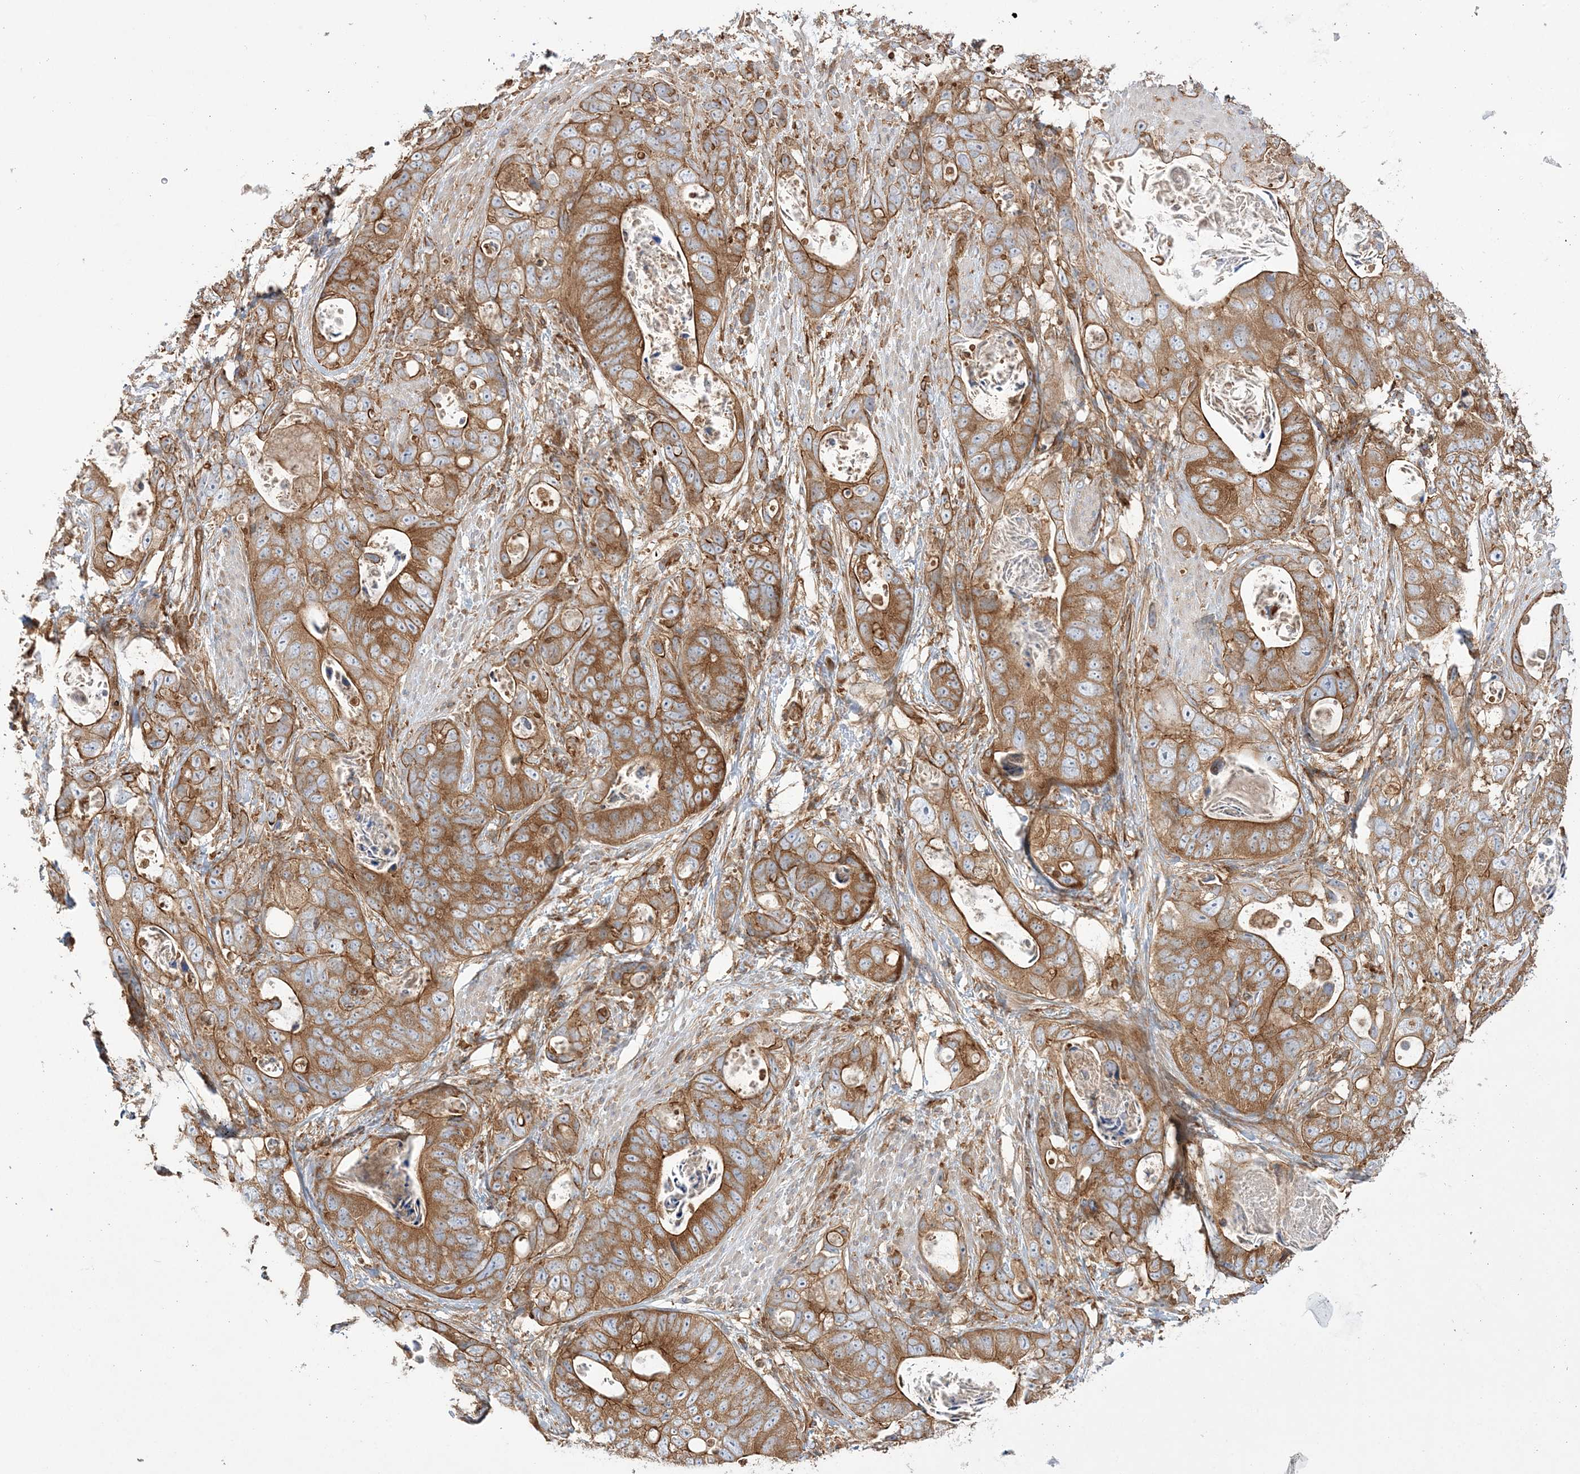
{"staining": {"intensity": "moderate", "quantity": ">75%", "location": "cytoplasmic/membranous"}, "tissue": "stomach cancer", "cell_type": "Tumor cells", "image_type": "cancer", "snomed": [{"axis": "morphology", "description": "Adenocarcinoma, NOS"}, {"axis": "topography", "description": "Stomach"}], "caption": "The micrograph displays immunohistochemical staining of adenocarcinoma (stomach). There is moderate cytoplasmic/membranous positivity is appreciated in about >75% of tumor cells.", "gene": "TBC1D5", "patient": {"sex": "female", "age": 89}}